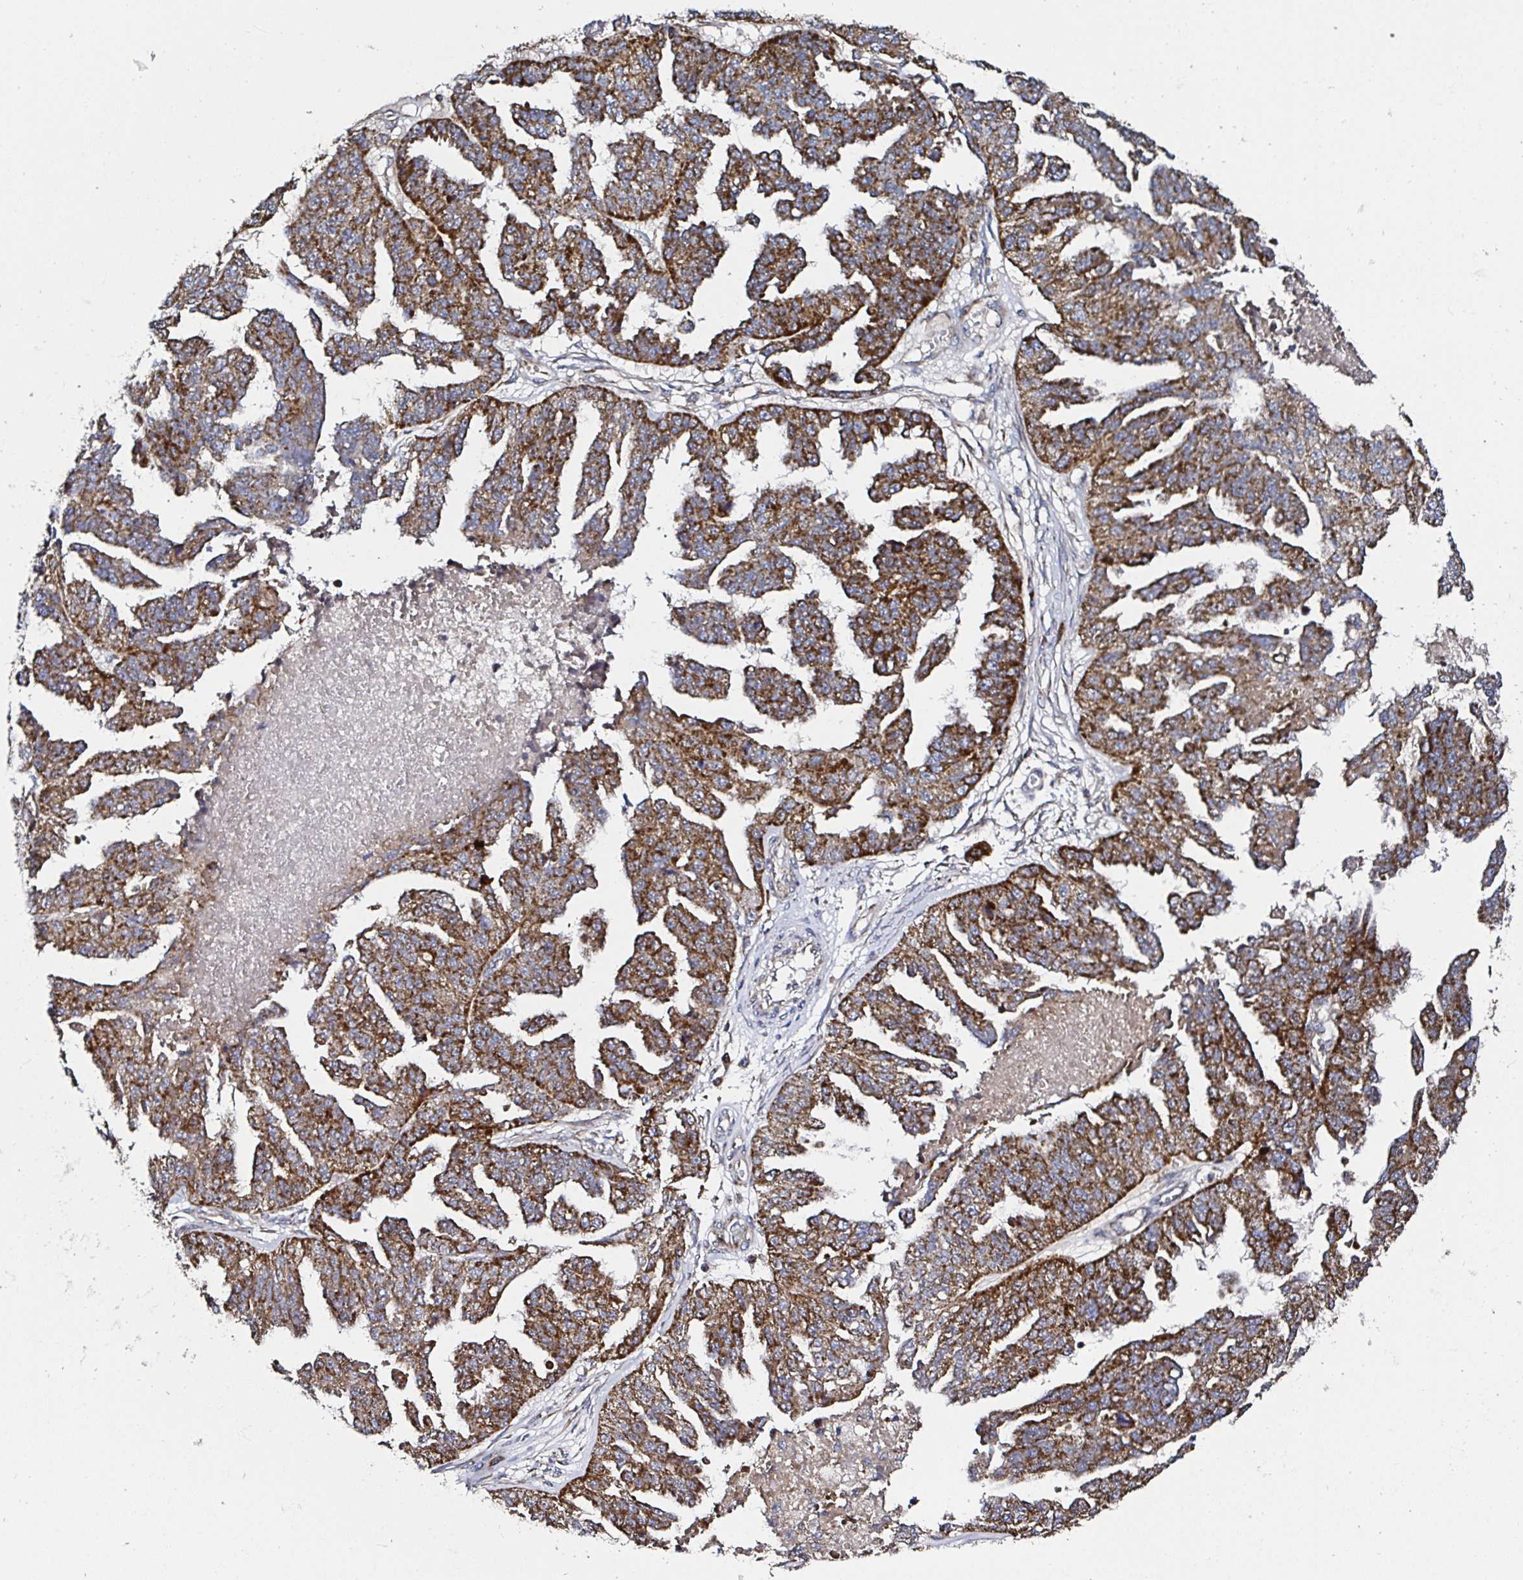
{"staining": {"intensity": "strong", "quantity": ">75%", "location": "cytoplasmic/membranous"}, "tissue": "ovarian cancer", "cell_type": "Tumor cells", "image_type": "cancer", "snomed": [{"axis": "morphology", "description": "Cystadenocarcinoma, serous, NOS"}, {"axis": "topography", "description": "Ovary"}], "caption": "Tumor cells display high levels of strong cytoplasmic/membranous expression in about >75% of cells in ovarian cancer (serous cystadenocarcinoma). (Stains: DAB (3,3'-diaminobenzidine) in brown, nuclei in blue, Microscopy: brightfield microscopy at high magnification).", "gene": "ATAD3B", "patient": {"sex": "female", "age": 58}}